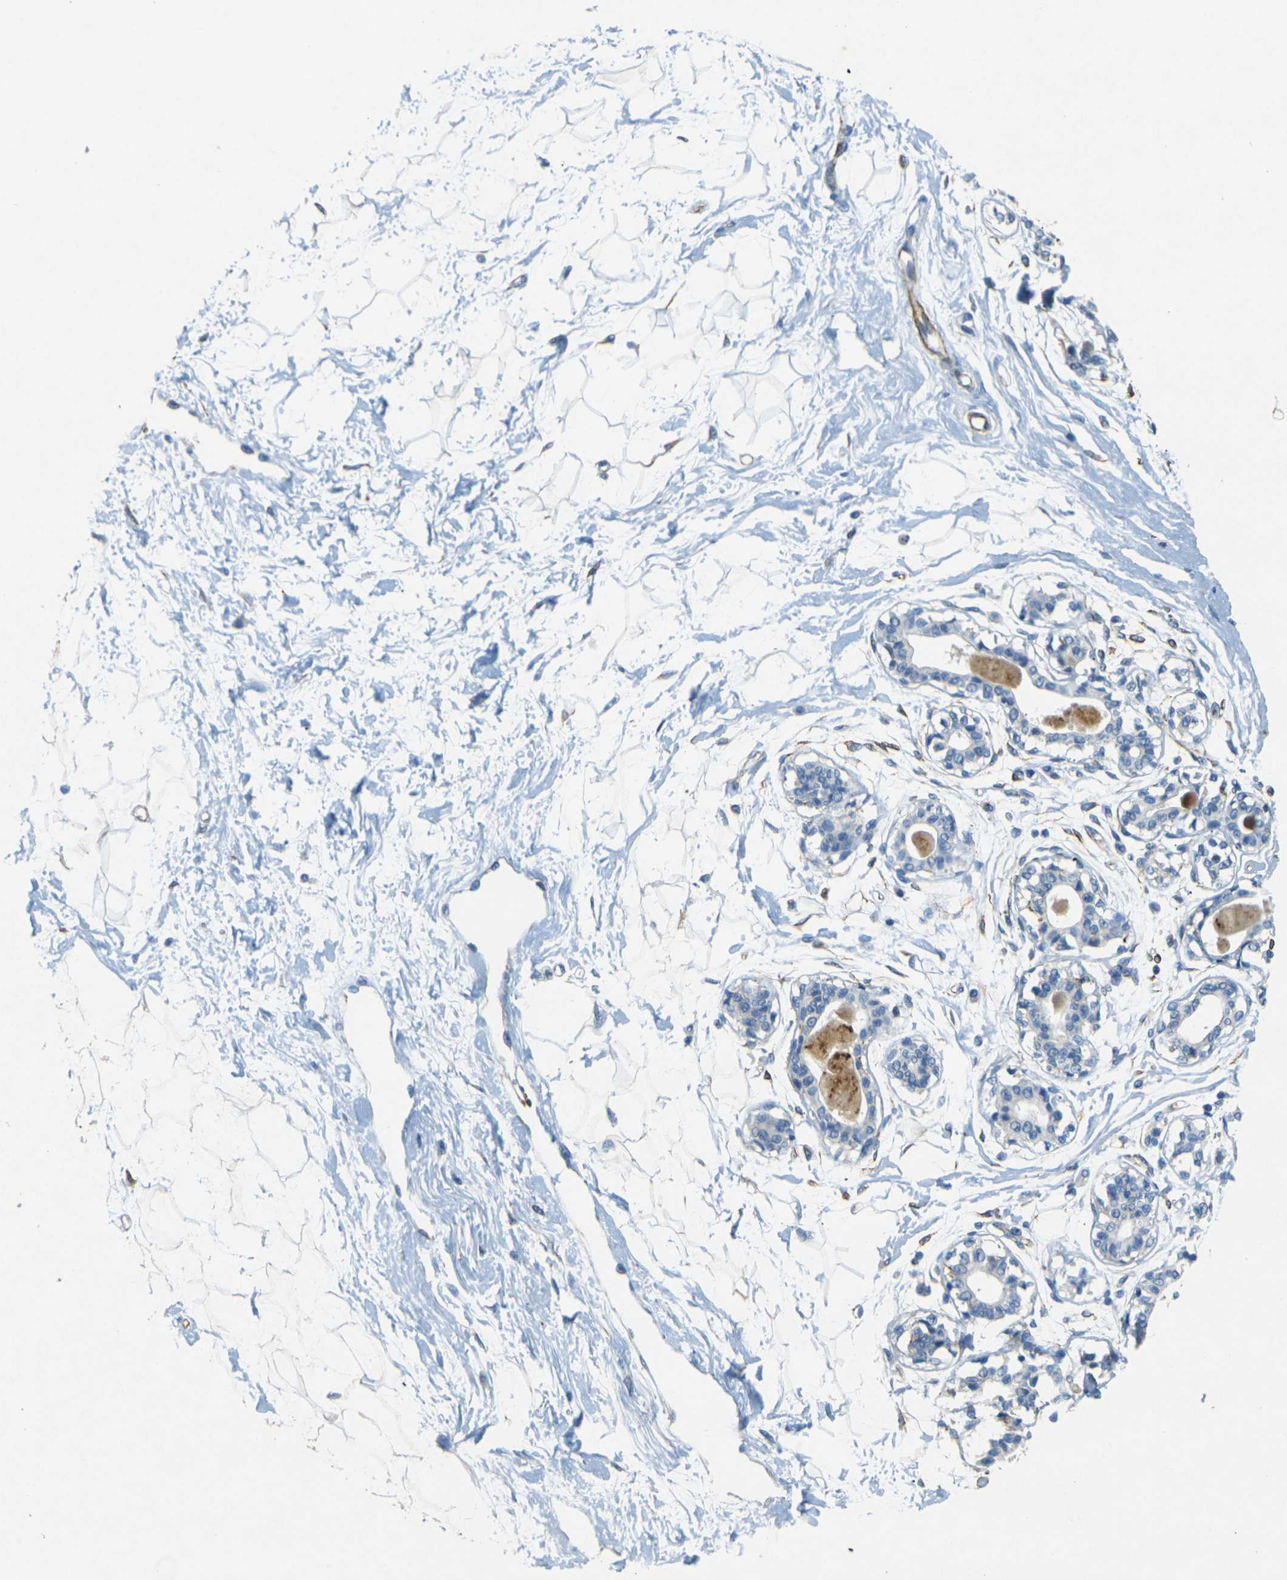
{"staining": {"intensity": "negative", "quantity": "none", "location": "none"}, "tissue": "breast", "cell_type": "Adipocytes", "image_type": "normal", "snomed": [{"axis": "morphology", "description": "Normal tissue, NOS"}, {"axis": "topography", "description": "Breast"}], "caption": "Immunohistochemistry (IHC) of normal breast demonstrates no expression in adipocytes.", "gene": "SORT1", "patient": {"sex": "female", "age": 45}}